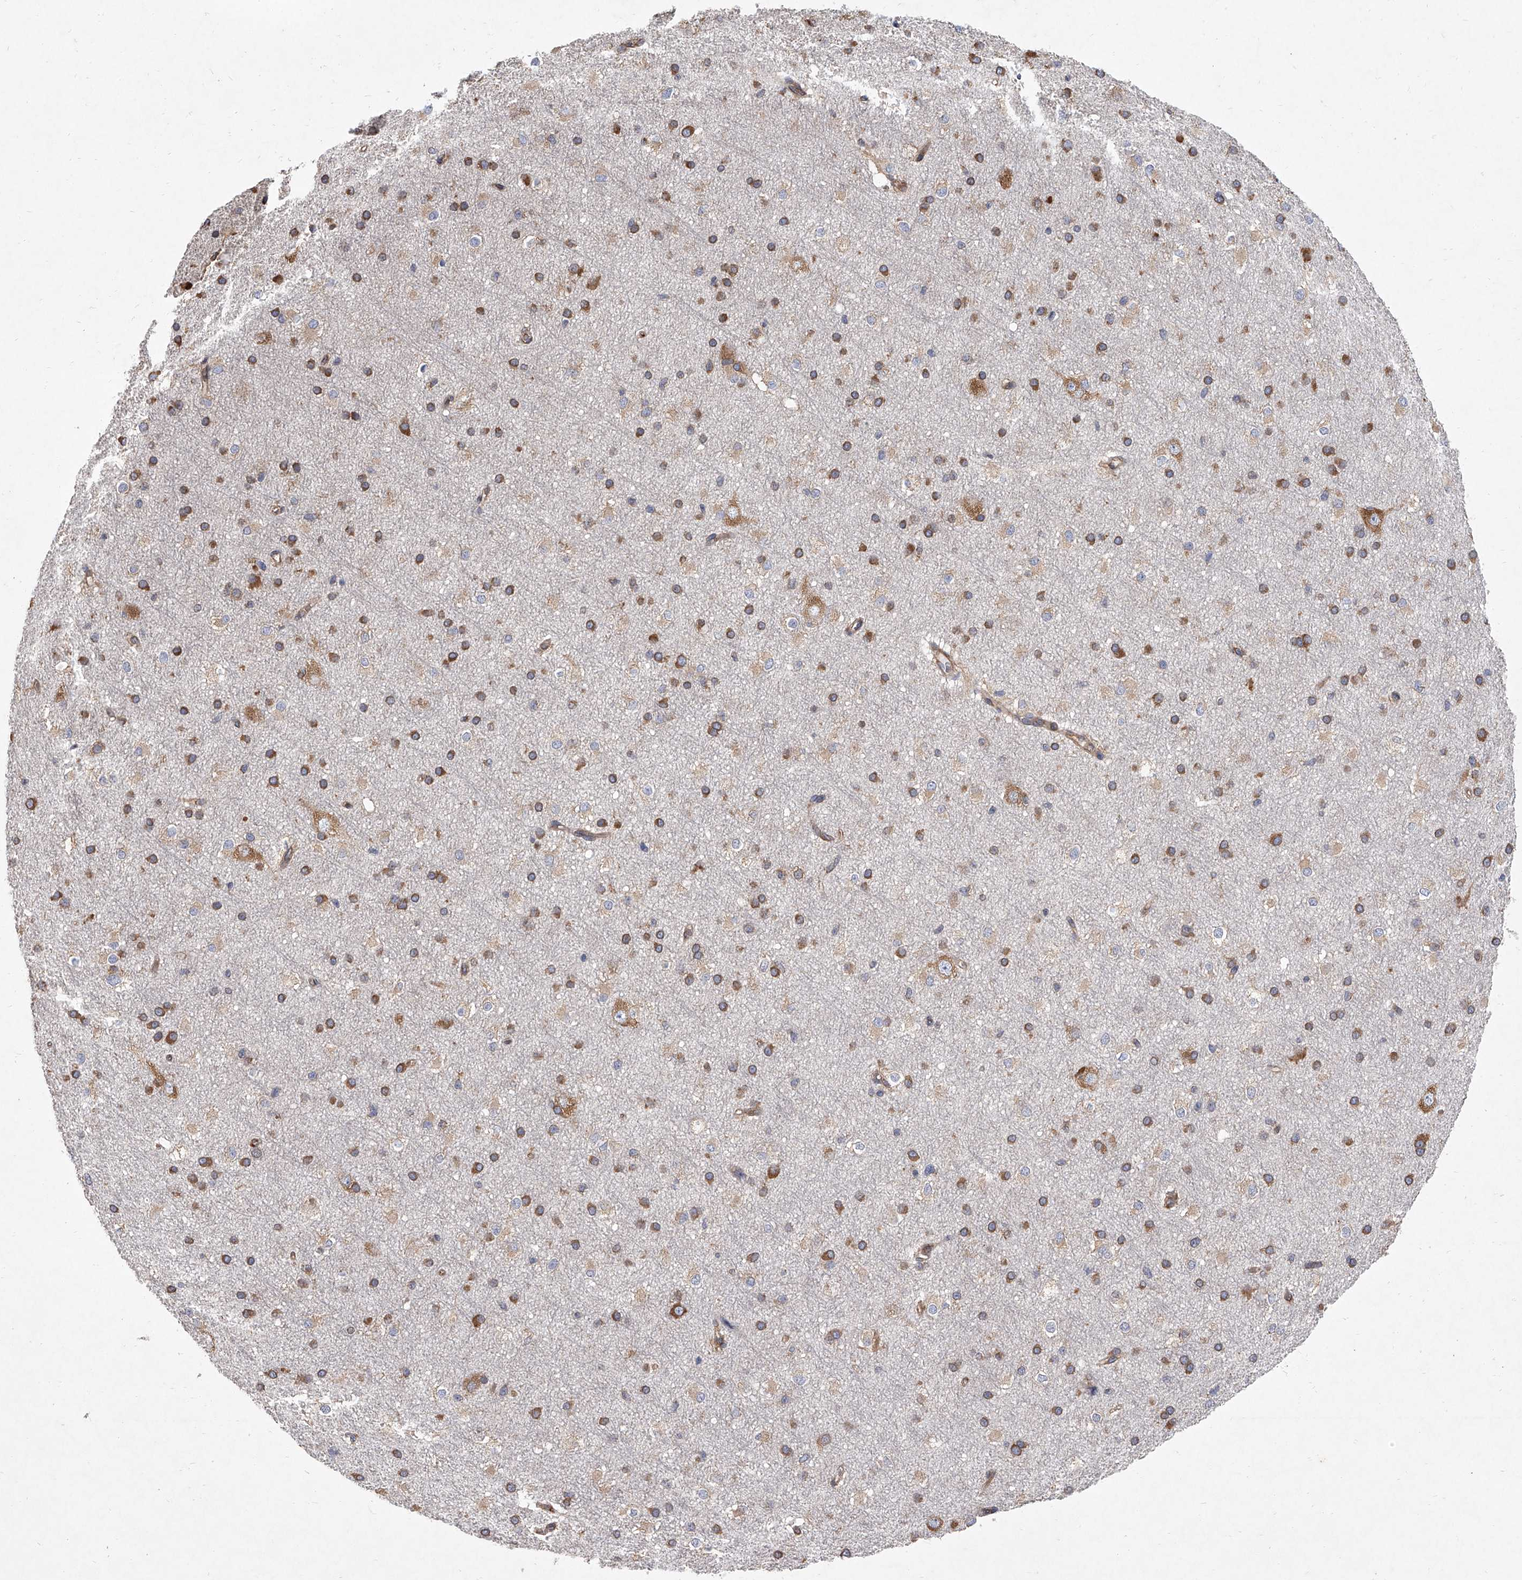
{"staining": {"intensity": "weak", "quantity": ">75%", "location": "cytoplasmic/membranous"}, "tissue": "cerebral cortex", "cell_type": "Endothelial cells", "image_type": "normal", "snomed": [{"axis": "morphology", "description": "Normal tissue, NOS"}, {"axis": "morphology", "description": "Developmental malformation"}, {"axis": "topography", "description": "Cerebral cortex"}], "caption": "Immunohistochemistry (DAB (3,3'-diaminobenzidine)) staining of benign cerebral cortex displays weak cytoplasmic/membranous protein staining in approximately >75% of endothelial cells.", "gene": "EIF2S2", "patient": {"sex": "female", "age": 30}}